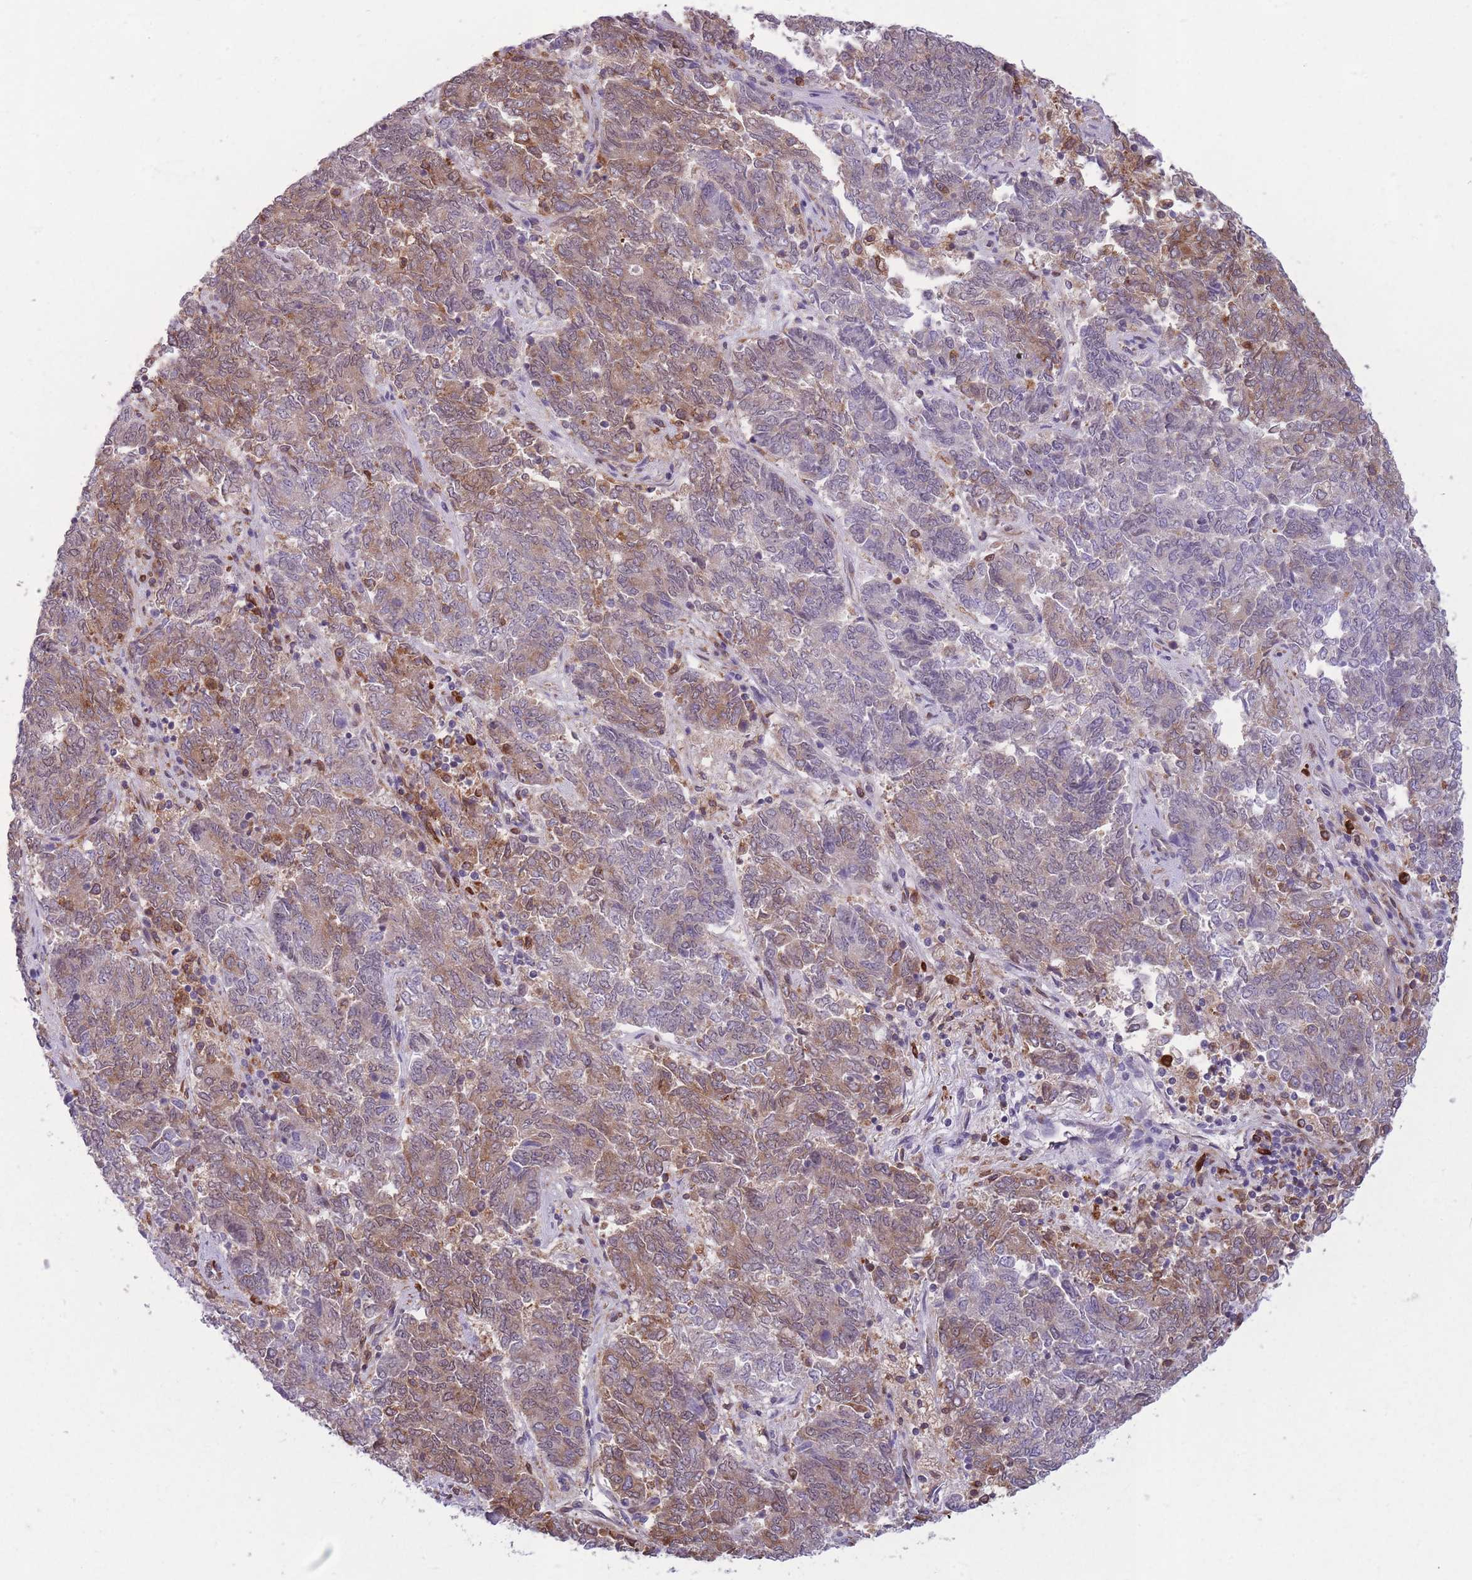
{"staining": {"intensity": "moderate", "quantity": ">75%", "location": "cytoplasmic/membranous"}, "tissue": "endometrial cancer", "cell_type": "Tumor cells", "image_type": "cancer", "snomed": [{"axis": "morphology", "description": "Adenocarcinoma, NOS"}, {"axis": "topography", "description": "Endometrium"}], "caption": "Immunohistochemical staining of human endometrial adenocarcinoma demonstrates medium levels of moderate cytoplasmic/membranous positivity in approximately >75% of tumor cells.", "gene": "TMEM121", "patient": {"sex": "female", "age": 80}}